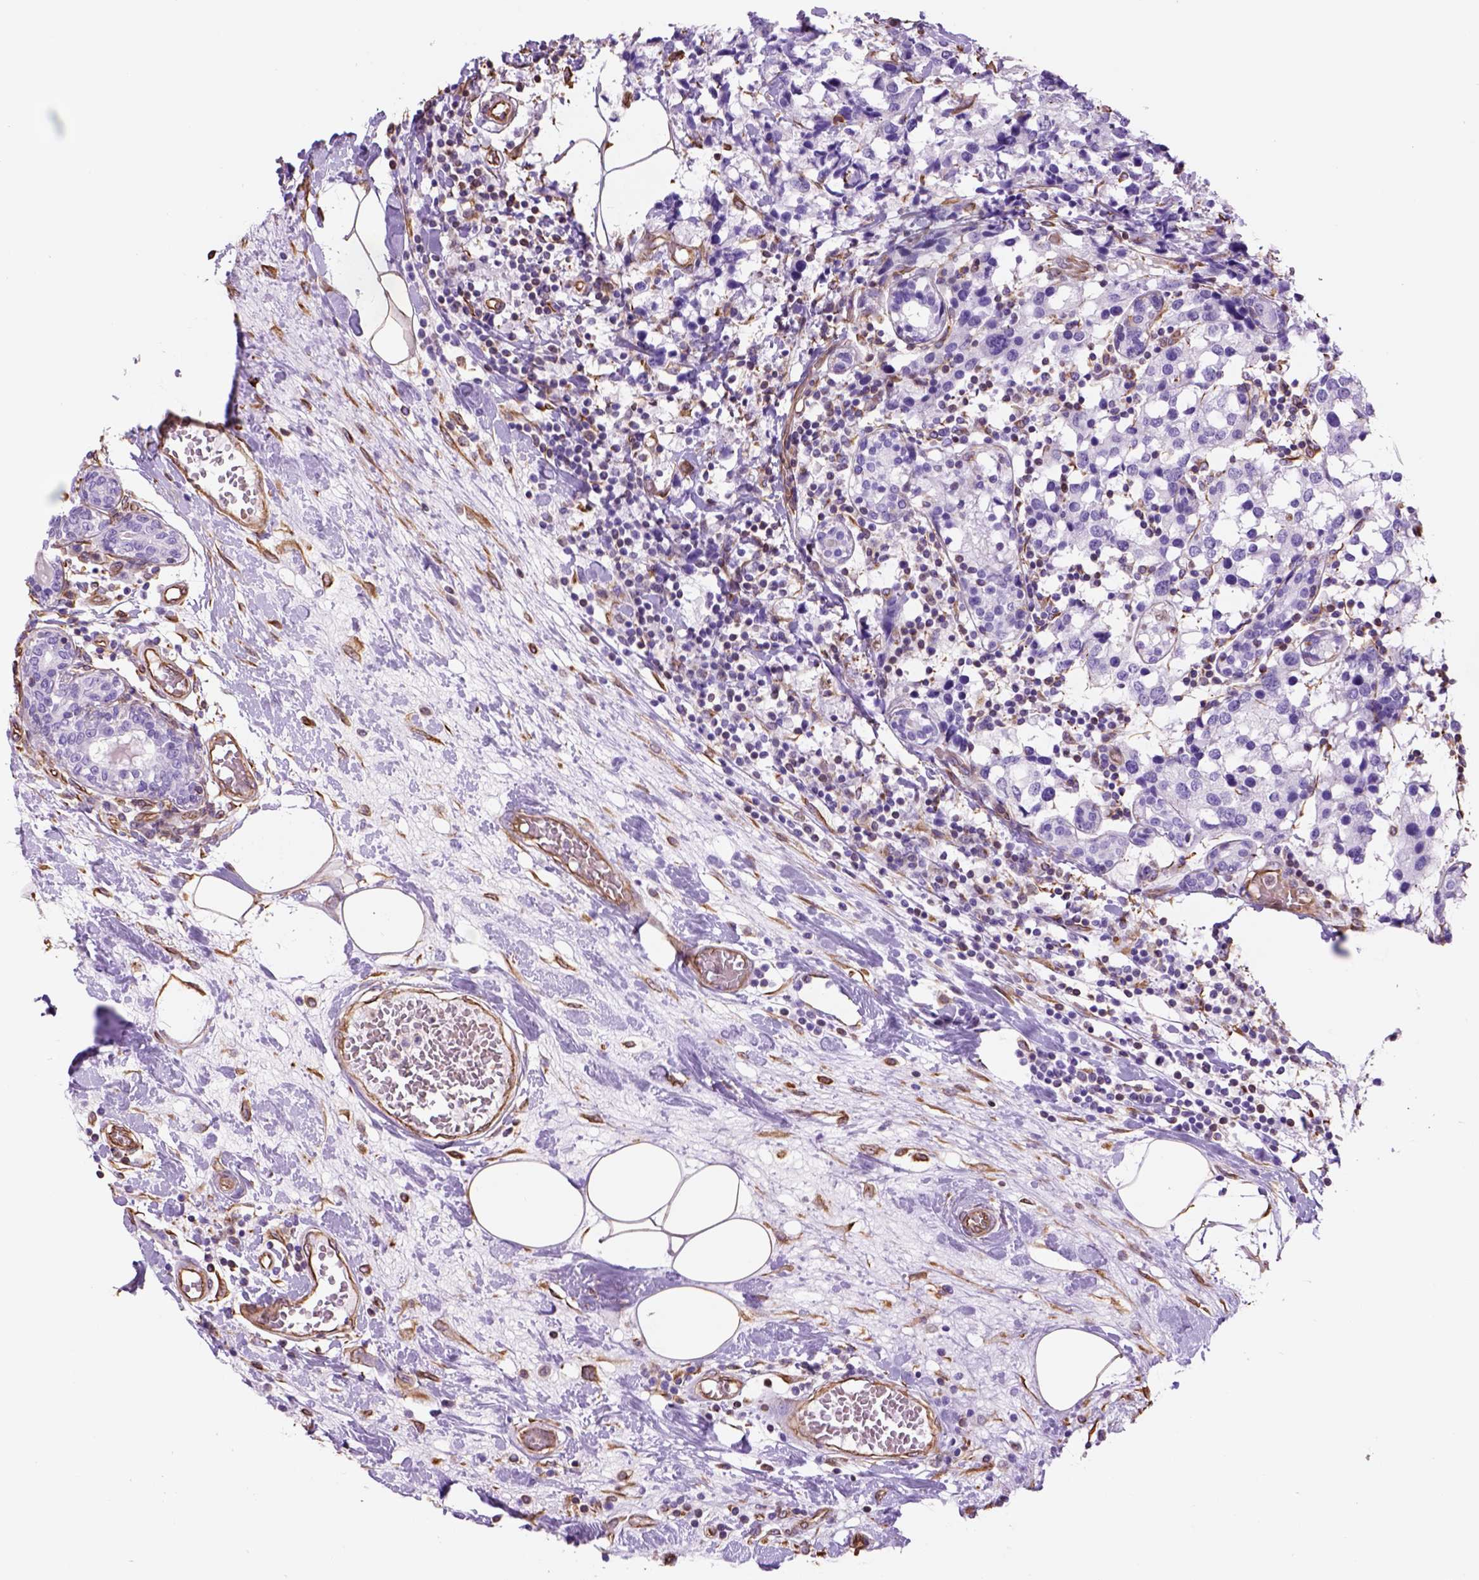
{"staining": {"intensity": "negative", "quantity": "none", "location": "none"}, "tissue": "breast cancer", "cell_type": "Tumor cells", "image_type": "cancer", "snomed": [{"axis": "morphology", "description": "Lobular carcinoma"}, {"axis": "topography", "description": "Breast"}], "caption": "A high-resolution histopathology image shows immunohistochemistry (IHC) staining of lobular carcinoma (breast), which displays no significant staining in tumor cells. The staining was performed using DAB (3,3'-diaminobenzidine) to visualize the protein expression in brown, while the nuclei were stained in blue with hematoxylin (Magnification: 20x).", "gene": "ZZZ3", "patient": {"sex": "female", "age": 59}}